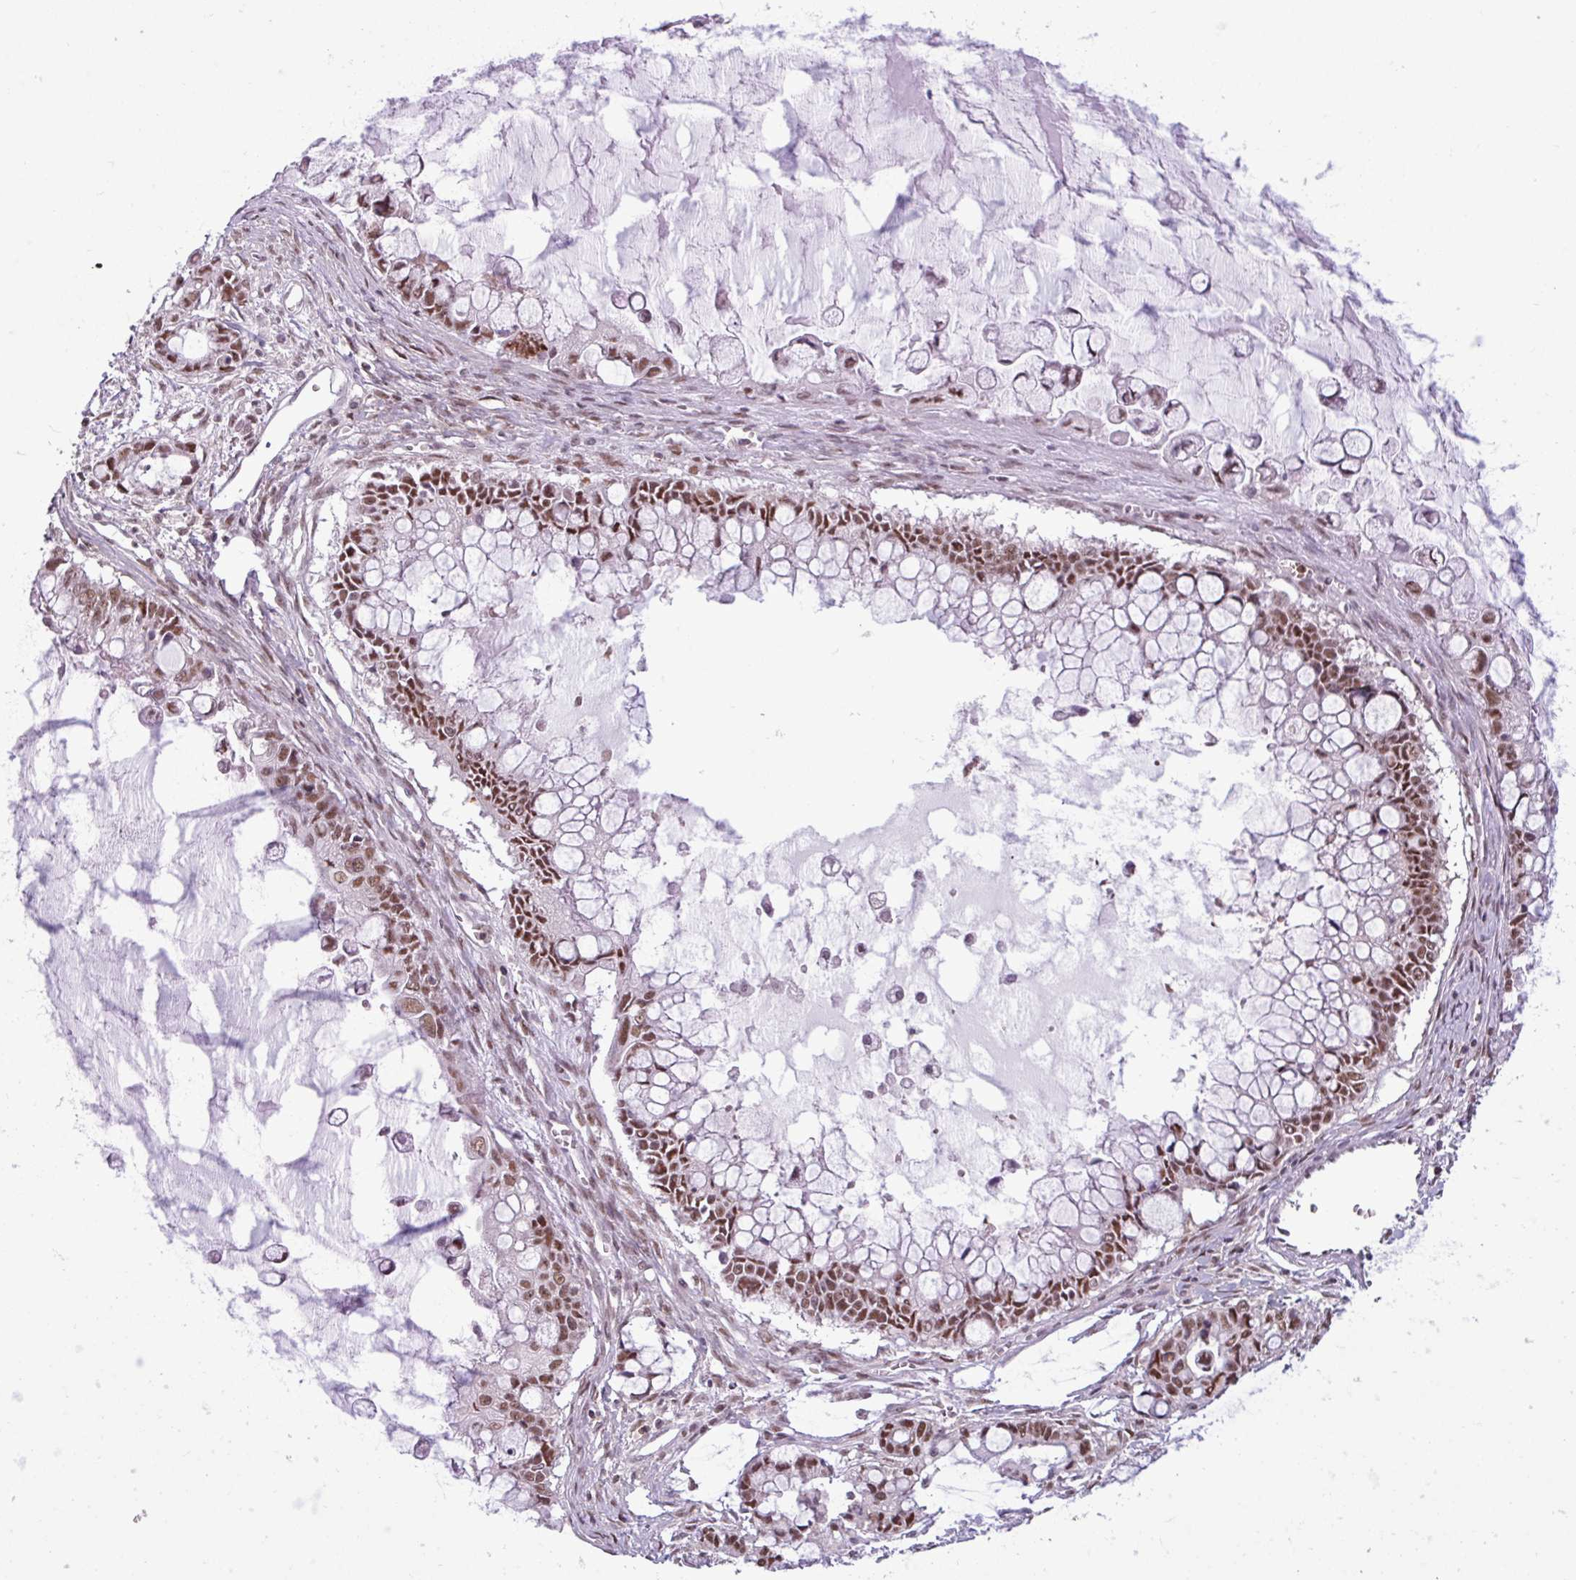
{"staining": {"intensity": "moderate", "quantity": ">75%", "location": "nuclear"}, "tissue": "ovarian cancer", "cell_type": "Tumor cells", "image_type": "cancer", "snomed": [{"axis": "morphology", "description": "Cystadenocarcinoma, mucinous, NOS"}, {"axis": "topography", "description": "Ovary"}], "caption": "Ovarian cancer (mucinous cystadenocarcinoma) tissue shows moderate nuclear positivity in about >75% of tumor cells", "gene": "NOTCH2", "patient": {"sex": "female", "age": 63}}